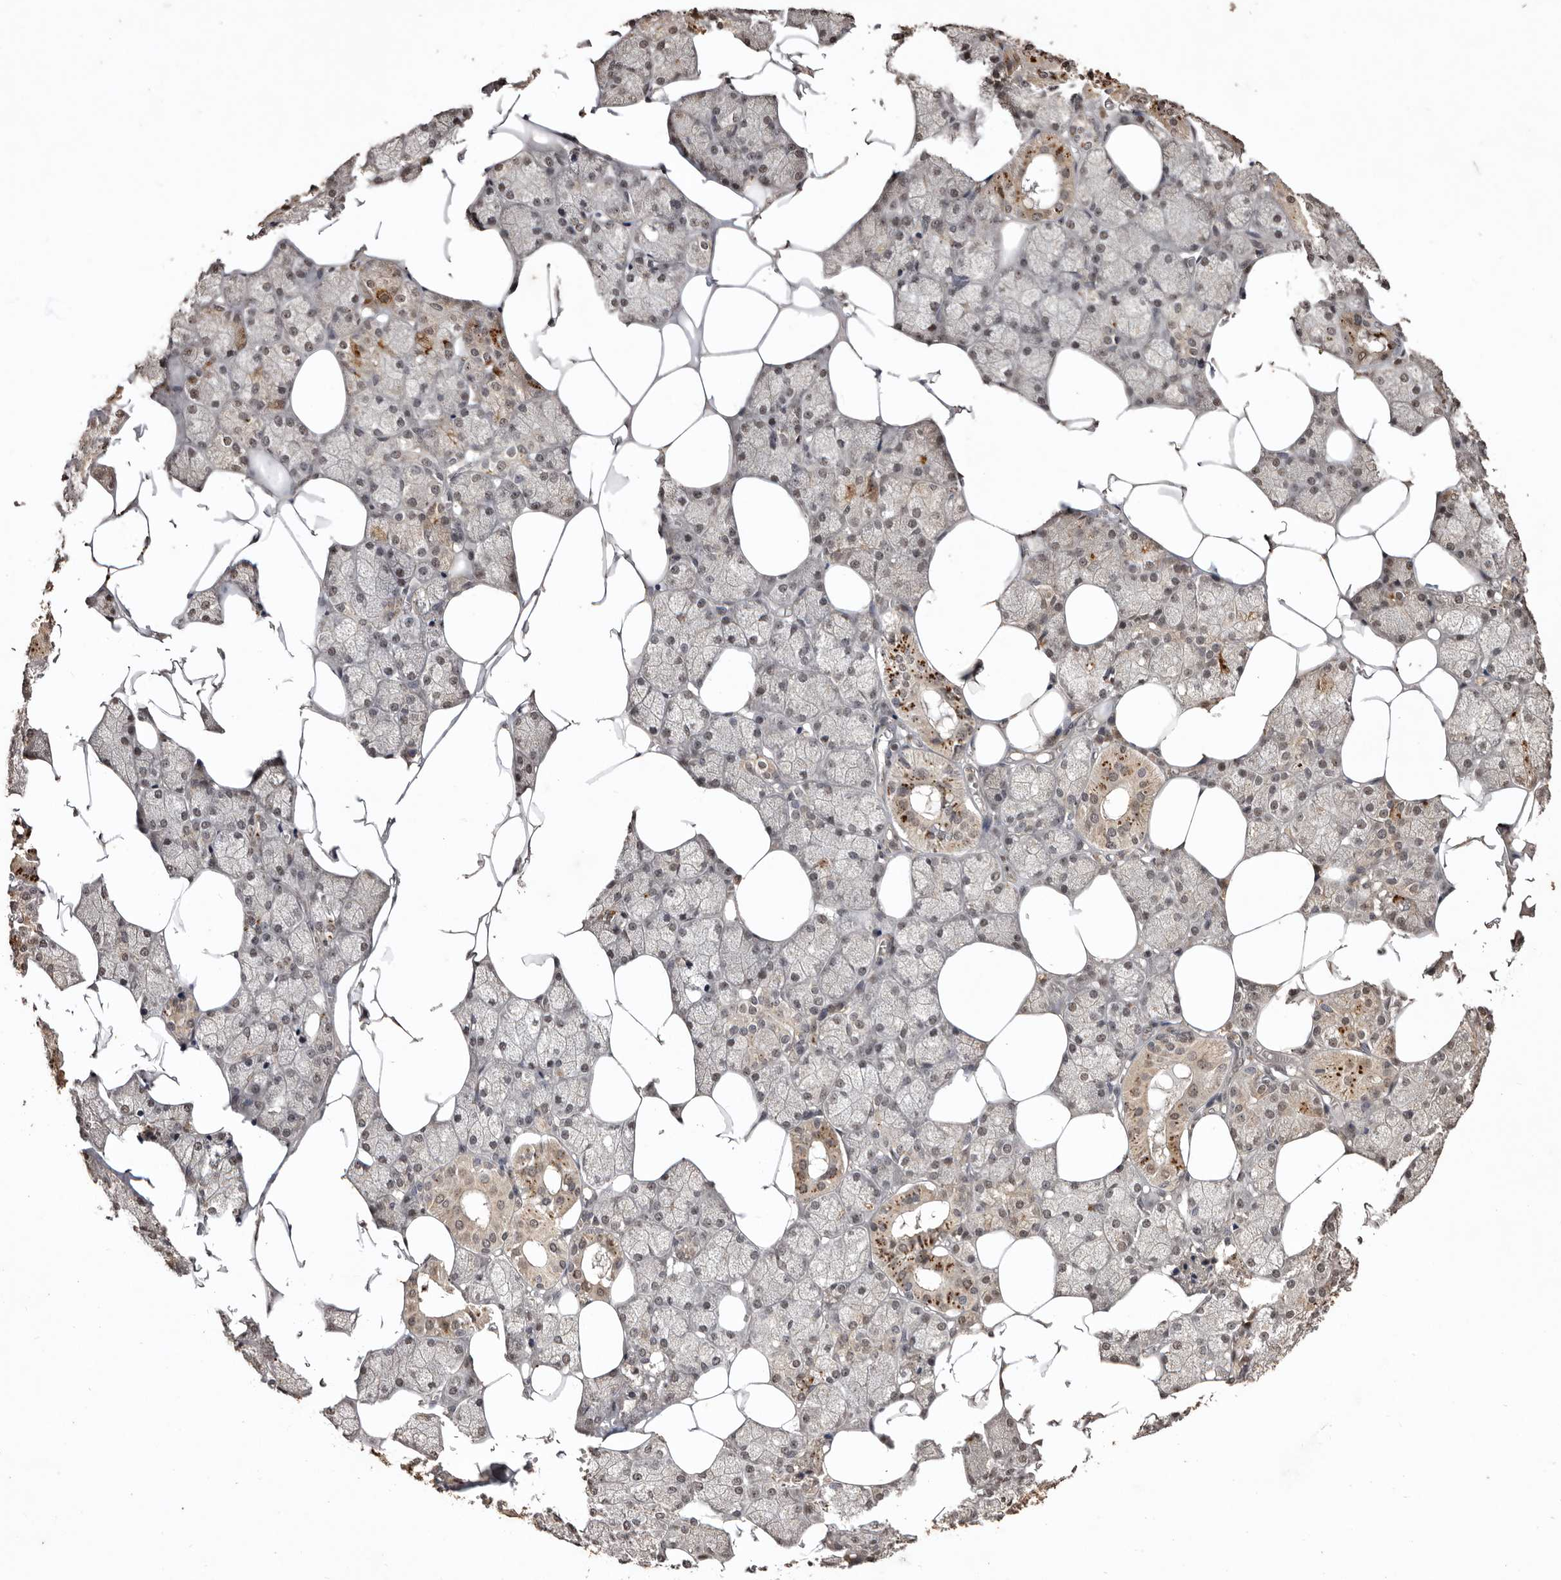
{"staining": {"intensity": "moderate", "quantity": "25%-75%", "location": "cytoplasmic/membranous"}, "tissue": "salivary gland", "cell_type": "Glandular cells", "image_type": "normal", "snomed": [{"axis": "morphology", "description": "Normal tissue, NOS"}, {"axis": "topography", "description": "Salivary gland"}], "caption": "IHC micrograph of benign salivary gland: human salivary gland stained using IHC displays medium levels of moderate protein expression localized specifically in the cytoplasmic/membranous of glandular cells, appearing as a cytoplasmic/membranous brown color.", "gene": "NOTCH1", "patient": {"sex": "male", "age": 62}}